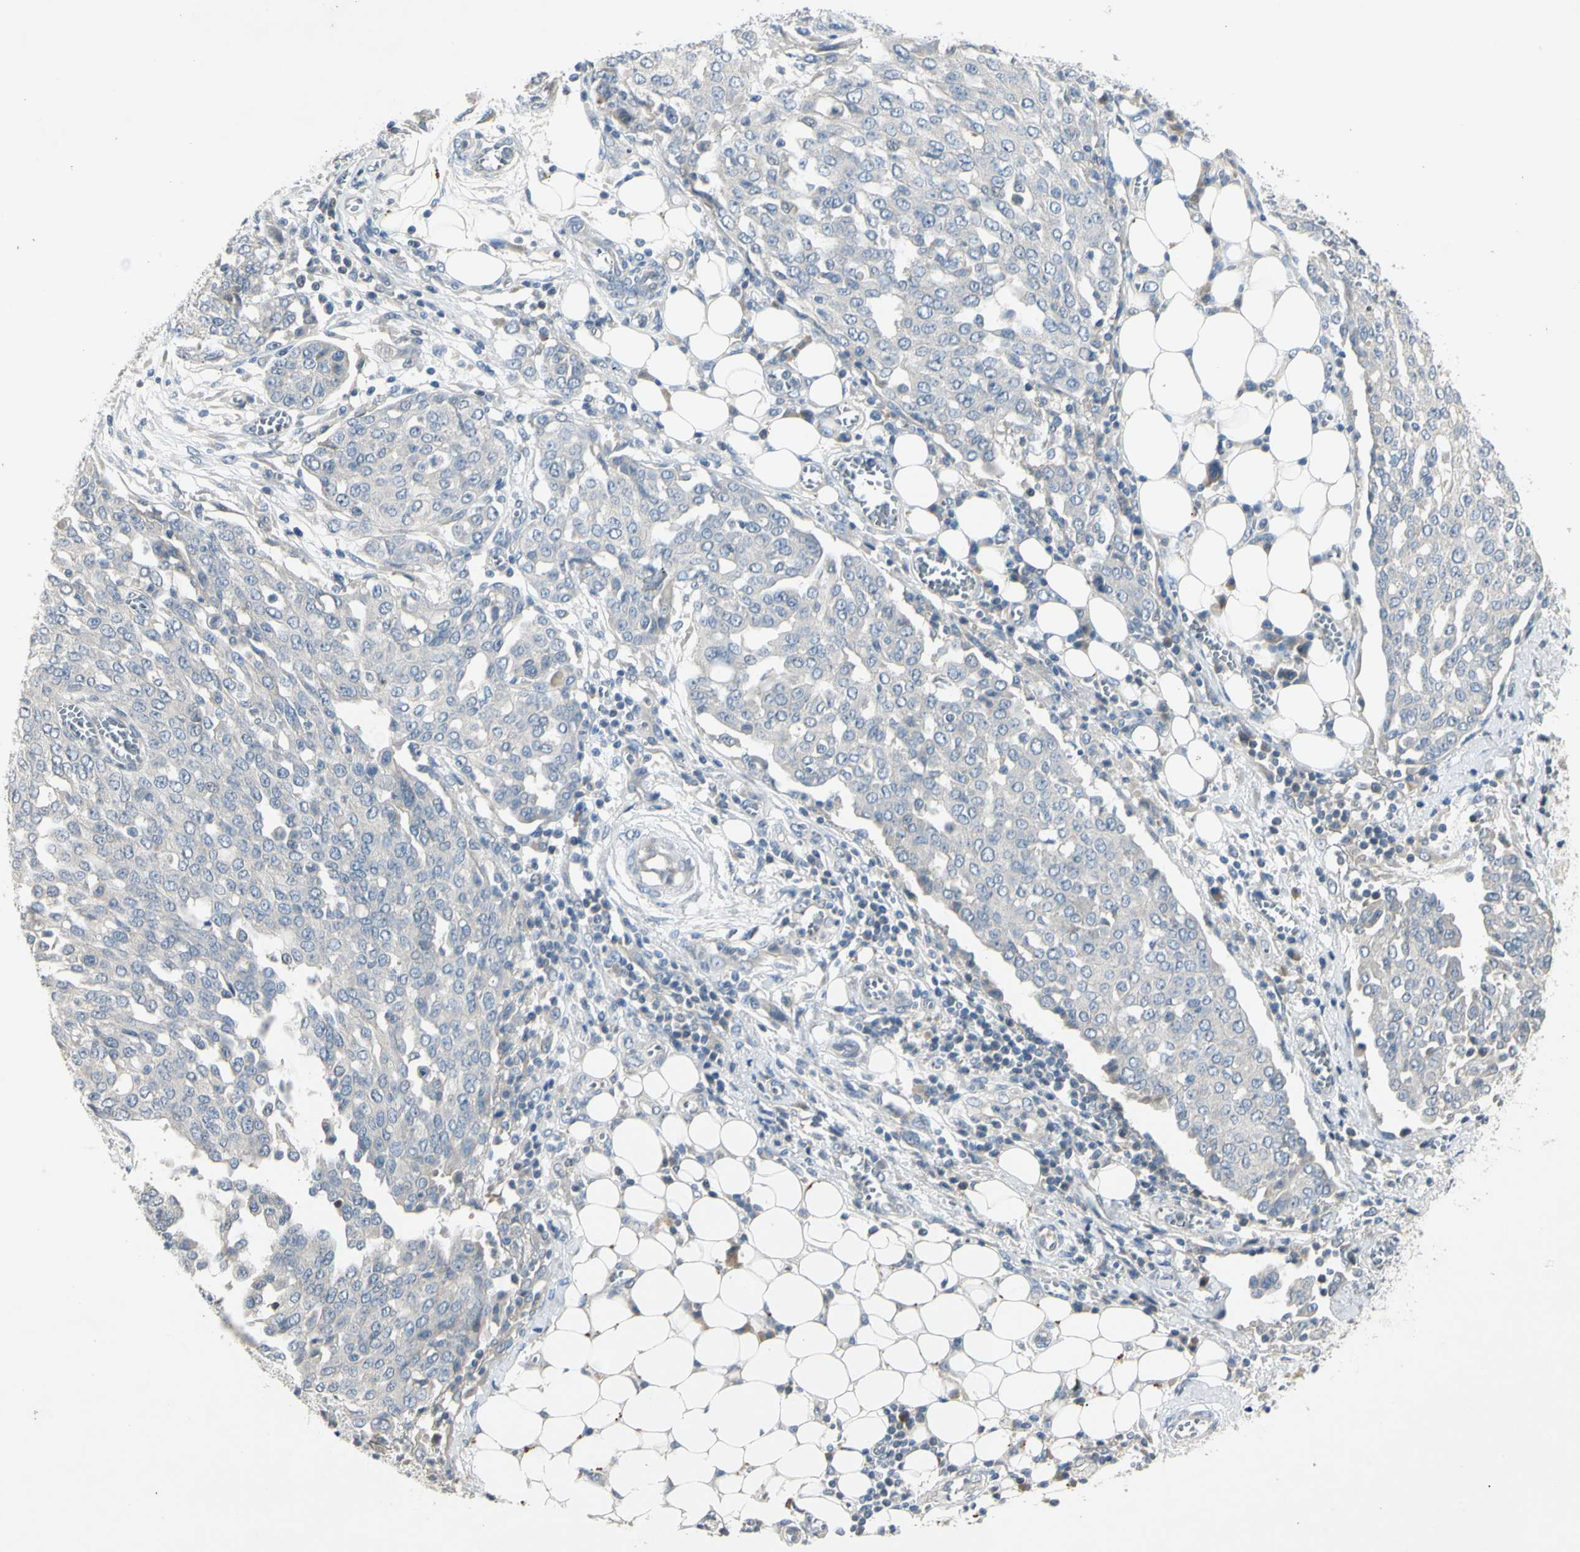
{"staining": {"intensity": "negative", "quantity": "none", "location": "none"}, "tissue": "ovarian cancer", "cell_type": "Tumor cells", "image_type": "cancer", "snomed": [{"axis": "morphology", "description": "Cystadenocarcinoma, serous, NOS"}, {"axis": "topography", "description": "Soft tissue"}, {"axis": "topography", "description": "Ovary"}], "caption": "There is no significant staining in tumor cells of ovarian serous cystadenocarcinoma.", "gene": "PRSS21", "patient": {"sex": "female", "age": 57}}